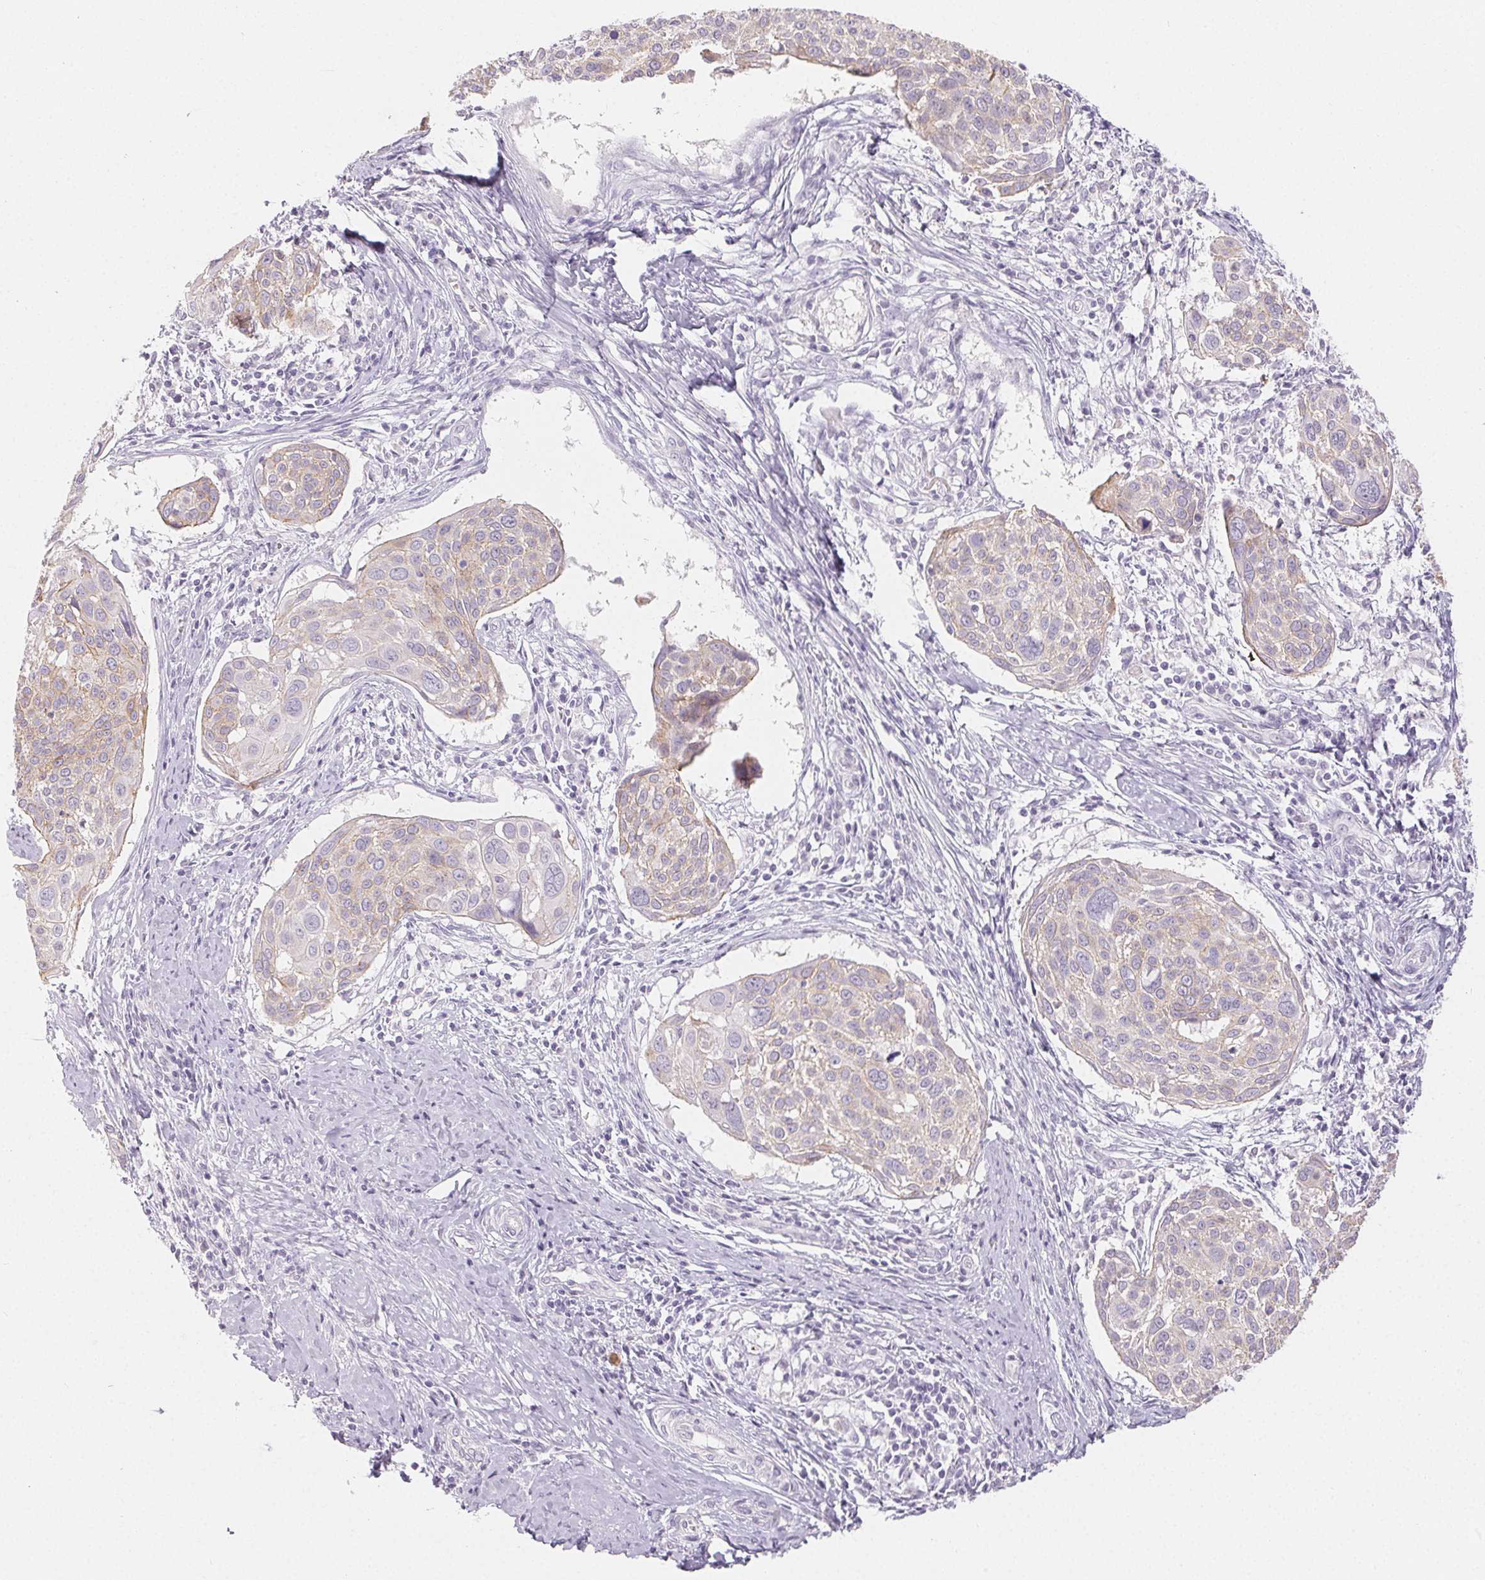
{"staining": {"intensity": "weak", "quantity": "<25%", "location": "cytoplasmic/membranous"}, "tissue": "cervical cancer", "cell_type": "Tumor cells", "image_type": "cancer", "snomed": [{"axis": "morphology", "description": "Squamous cell carcinoma, NOS"}, {"axis": "topography", "description": "Cervix"}], "caption": "This is an immunohistochemistry (IHC) image of human squamous cell carcinoma (cervical). There is no expression in tumor cells.", "gene": "SFTPD", "patient": {"sex": "female", "age": 39}}